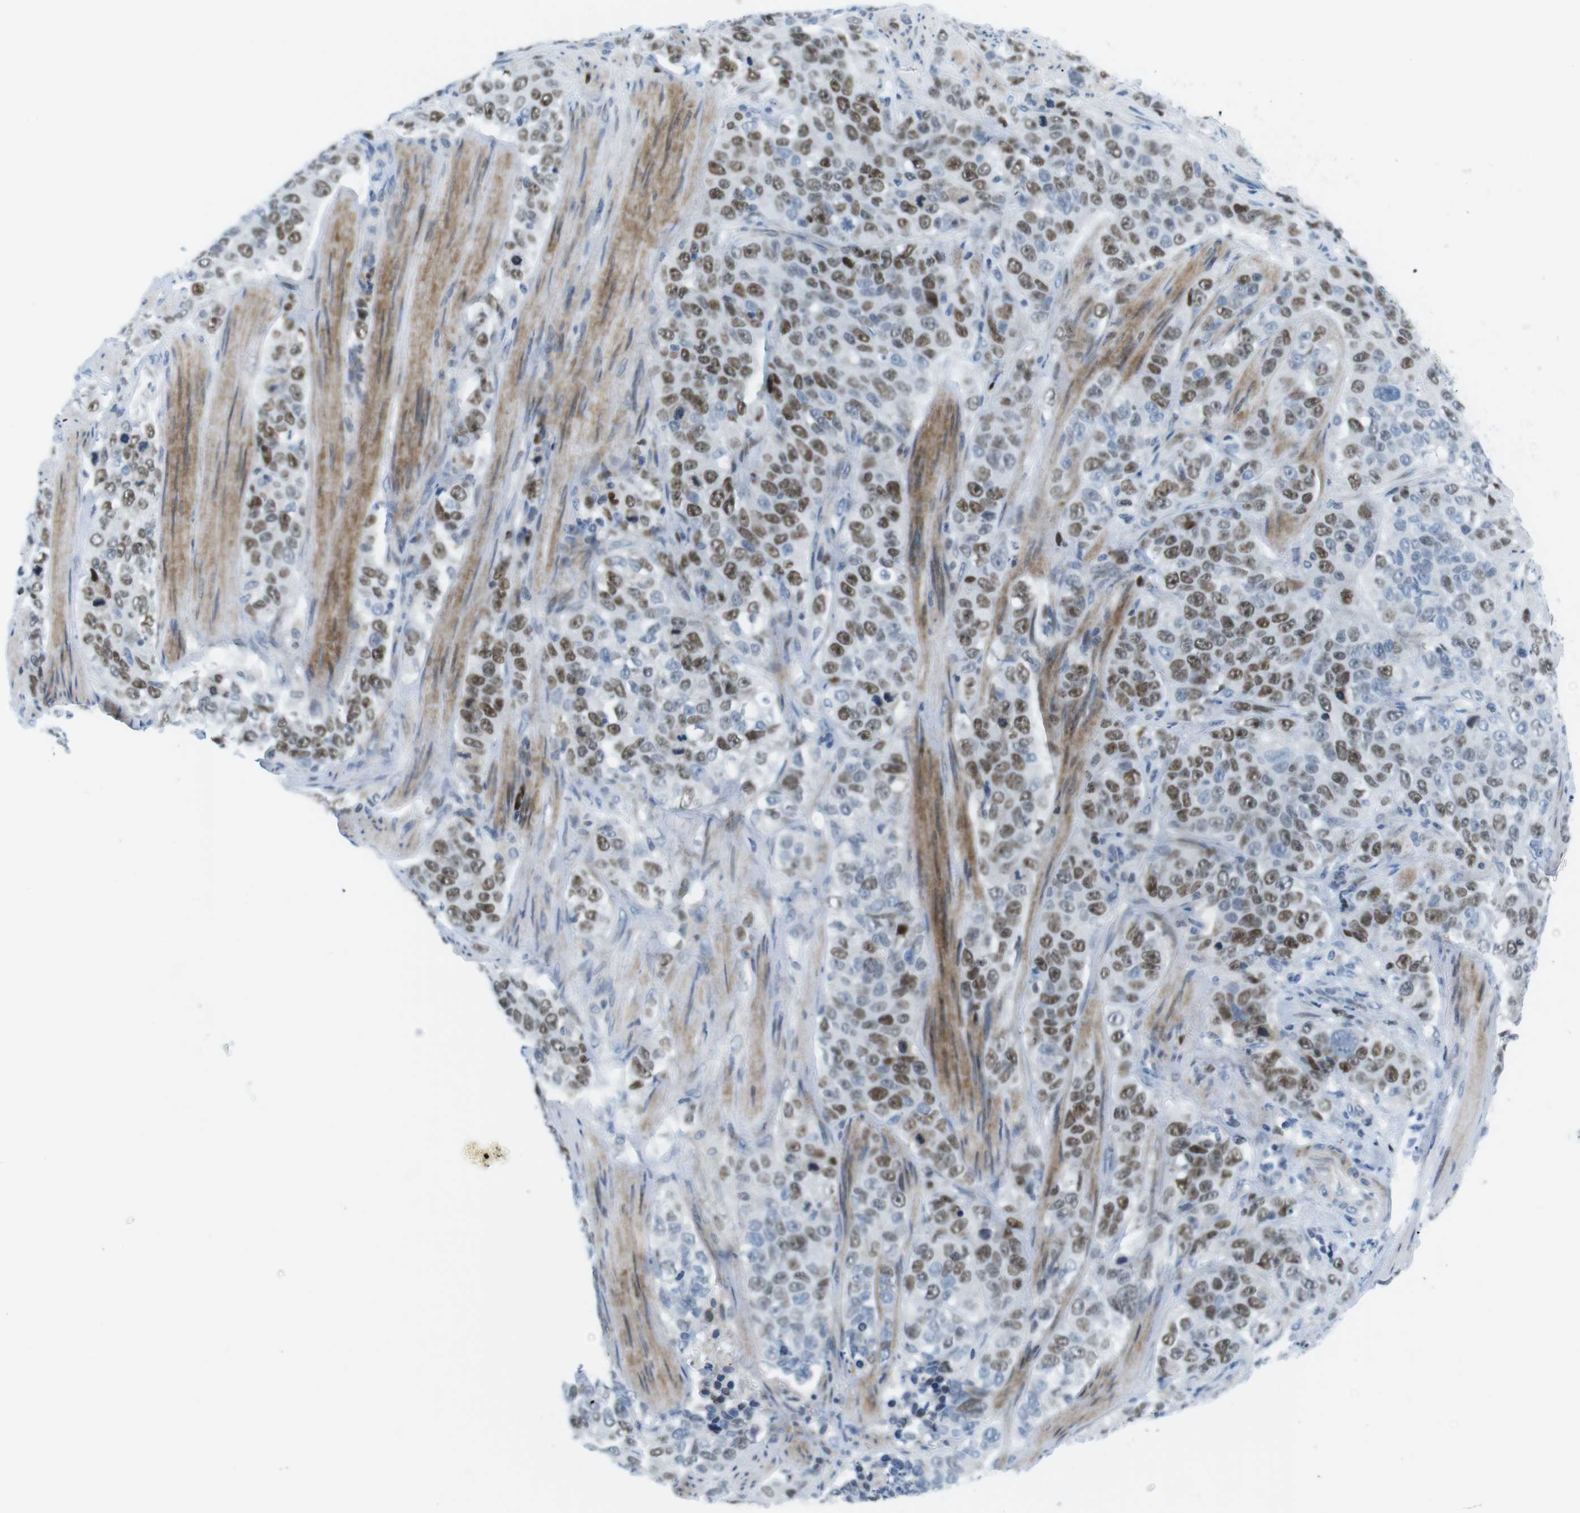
{"staining": {"intensity": "moderate", "quantity": ">75%", "location": "nuclear"}, "tissue": "stomach cancer", "cell_type": "Tumor cells", "image_type": "cancer", "snomed": [{"axis": "morphology", "description": "Adenocarcinoma, NOS"}, {"axis": "topography", "description": "Stomach"}], "caption": "Stomach cancer stained for a protein (brown) displays moderate nuclear positive expression in approximately >75% of tumor cells.", "gene": "CHAF1A", "patient": {"sex": "male", "age": 48}}